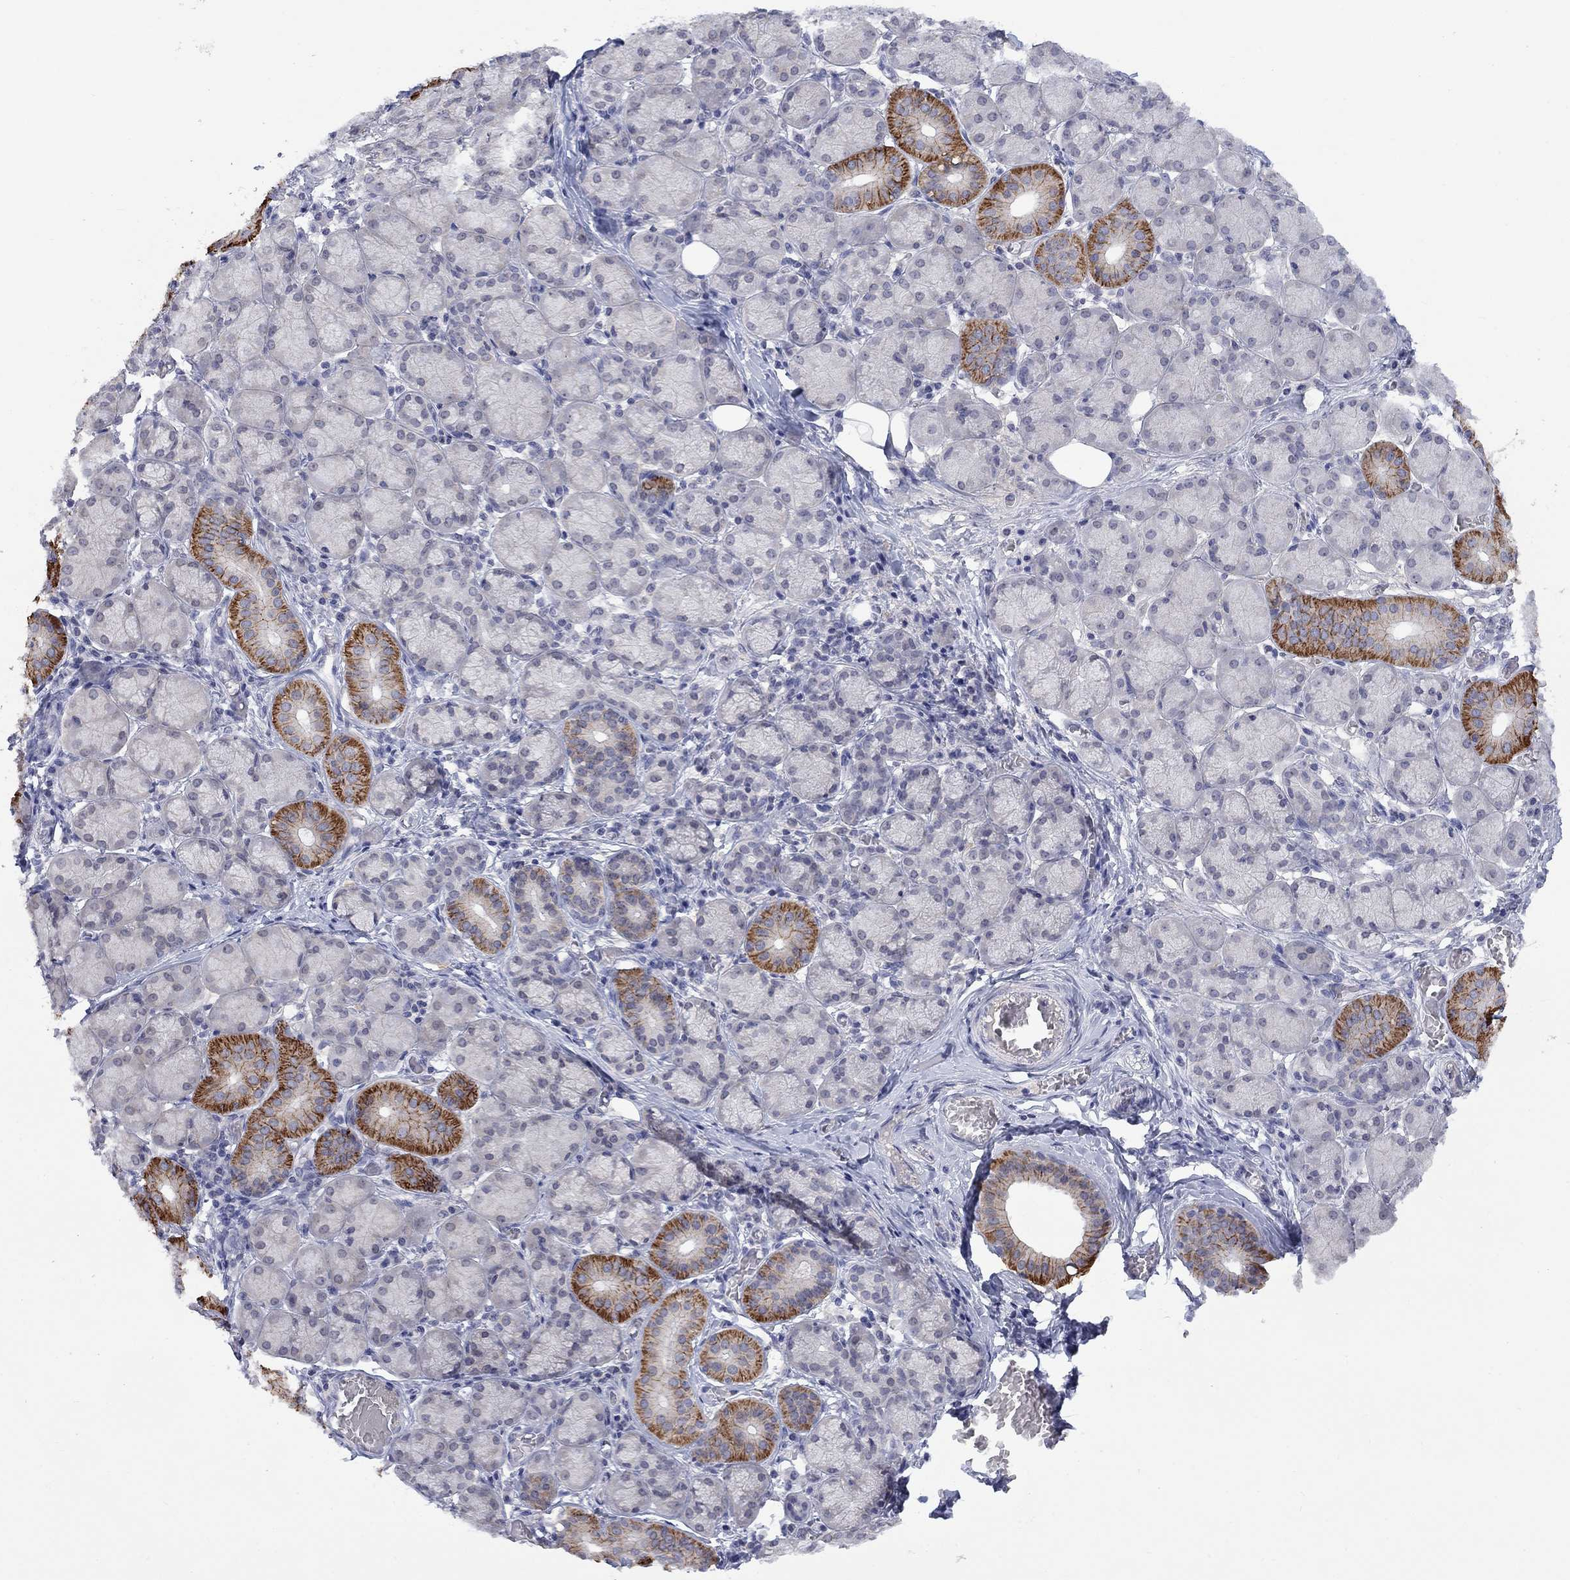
{"staining": {"intensity": "strong", "quantity": "<25%", "location": "cytoplasmic/membranous"}, "tissue": "salivary gland", "cell_type": "Glandular cells", "image_type": "normal", "snomed": [{"axis": "morphology", "description": "Normal tissue, NOS"}, {"axis": "topography", "description": "Salivary gland"}, {"axis": "topography", "description": "Peripheral nerve tissue"}], "caption": "Immunohistochemistry of normal salivary gland shows medium levels of strong cytoplasmic/membranous staining in approximately <25% of glandular cells.", "gene": "NSMF", "patient": {"sex": "female", "age": 24}}